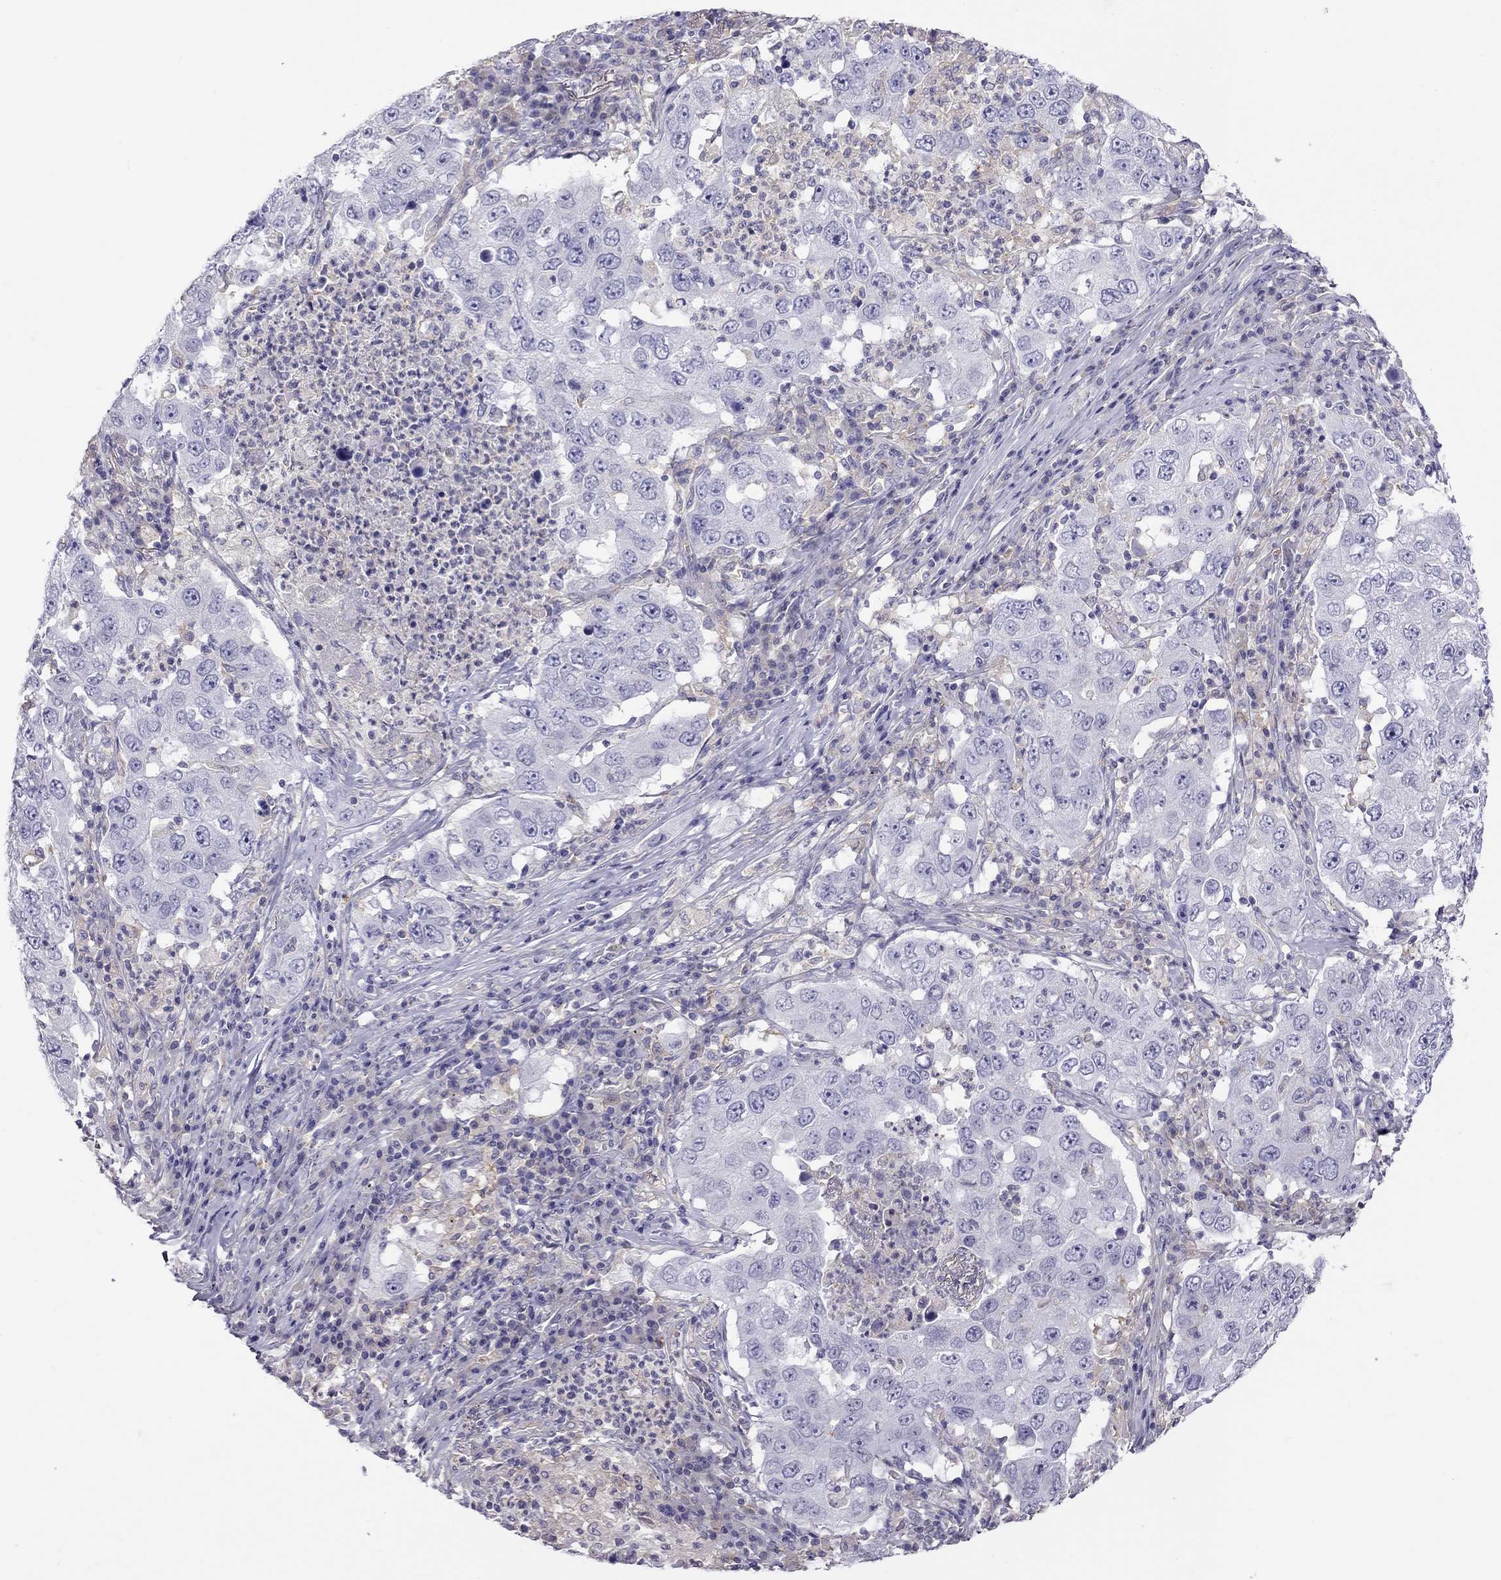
{"staining": {"intensity": "negative", "quantity": "none", "location": "none"}, "tissue": "lung cancer", "cell_type": "Tumor cells", "image_type": "cancer", "snomed": [{"axis": "morphology", "description": "Adenocarcinoma, NOS"}, {"axis": "topography", "description": "Lung"}], "caption": "The histopathology image reveals no significant positivity in tumor cells of lung adenocarcinoma.", "gene": "ALOX15B", "patient": {"sex": "male", "age": 73}}